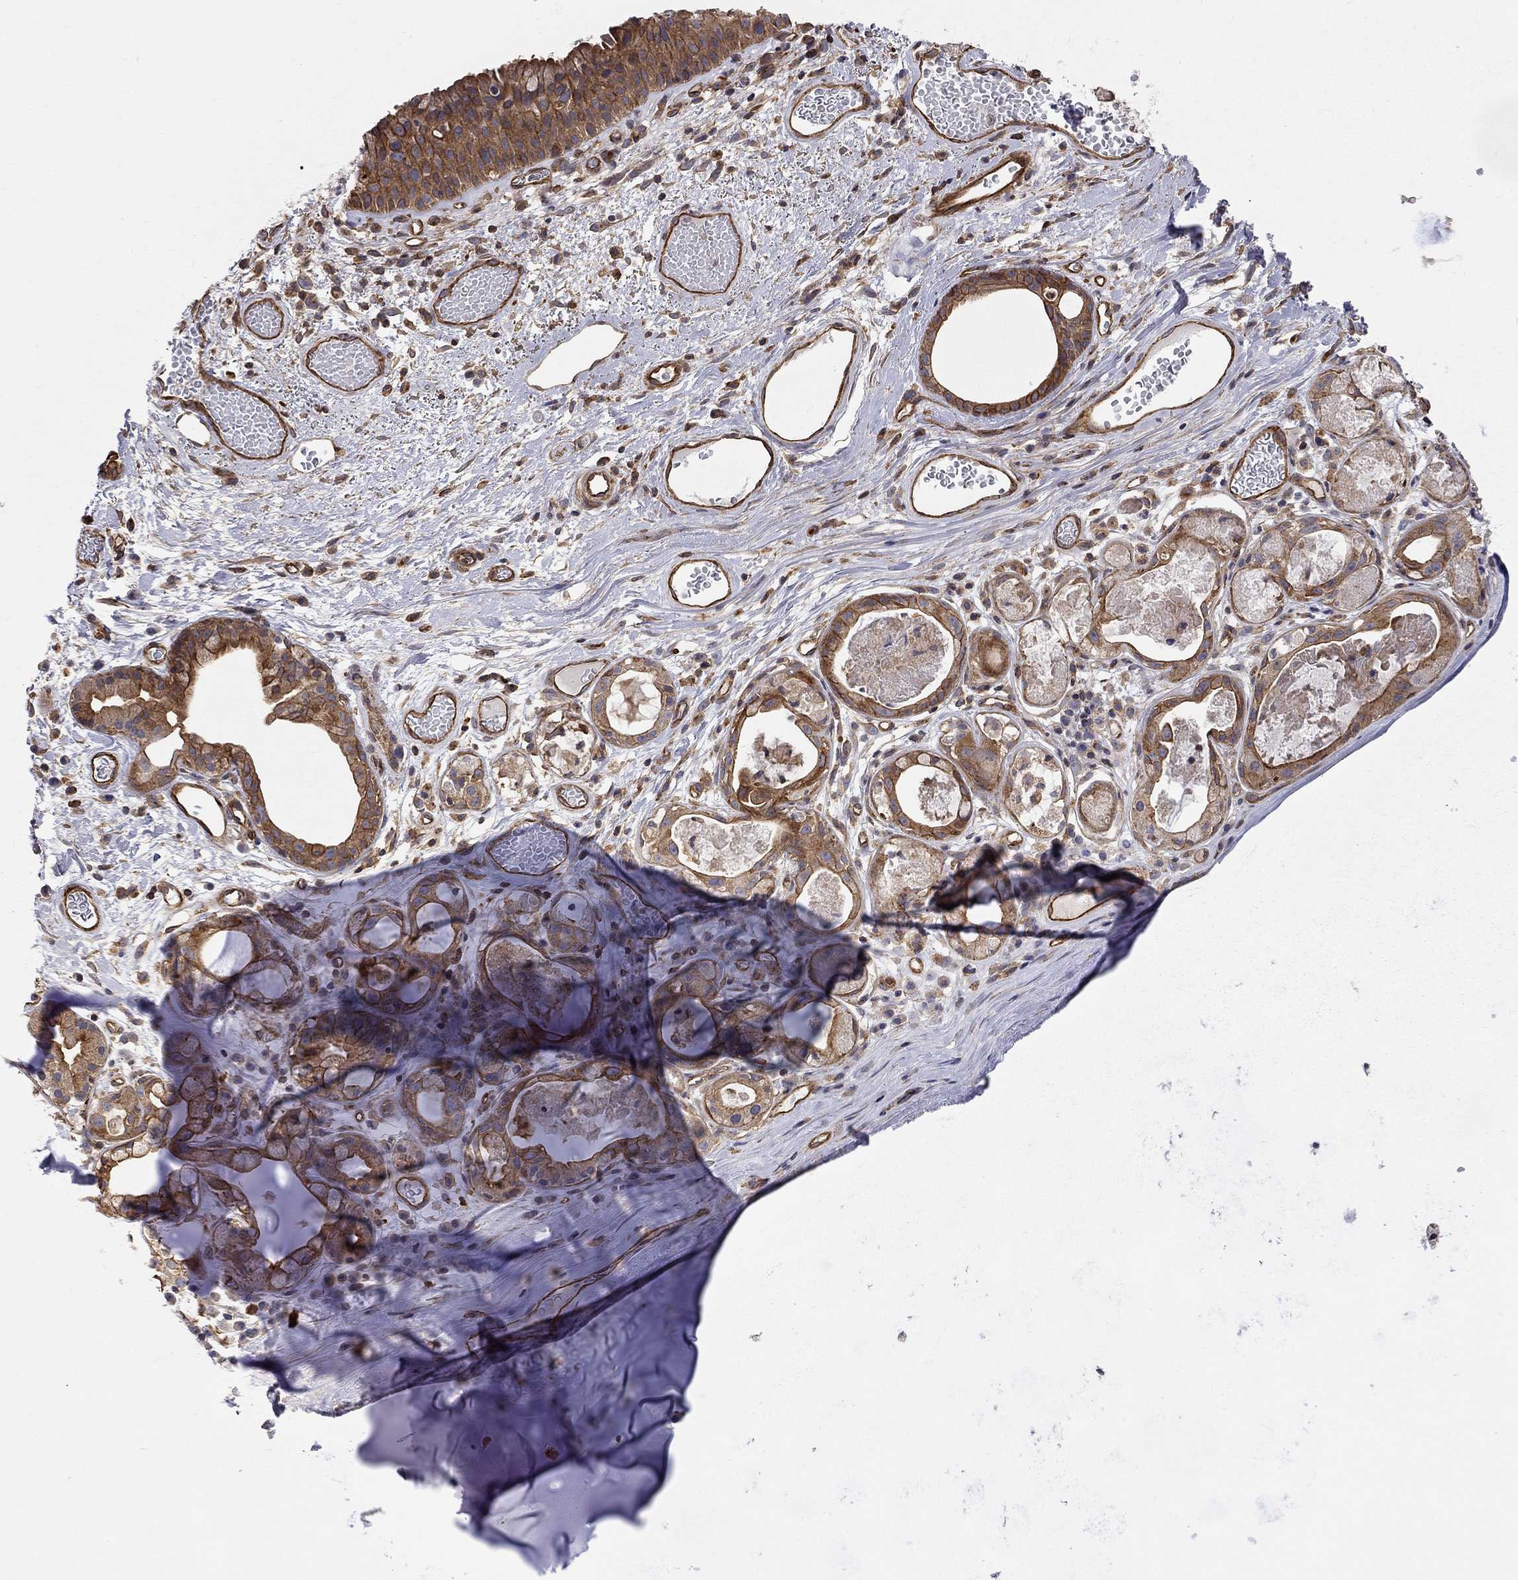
{"staining": {"intensity": "negative", "quantity": "none", "location": "none"}, "tissue": "adipose tissue", "cell_type": "Adipocytes", "image_type": "normal", "snomed": [{"axis": "morphology", "description": "Normal tissue, NOS"}, {"axis": "topography", "description": "Cartilage tissue"}], "caption": "Adipocytes show no significant expression in normal adipose tissue.", "gene": "RASEF", "patient": {"sex": "male", "age": 81}}